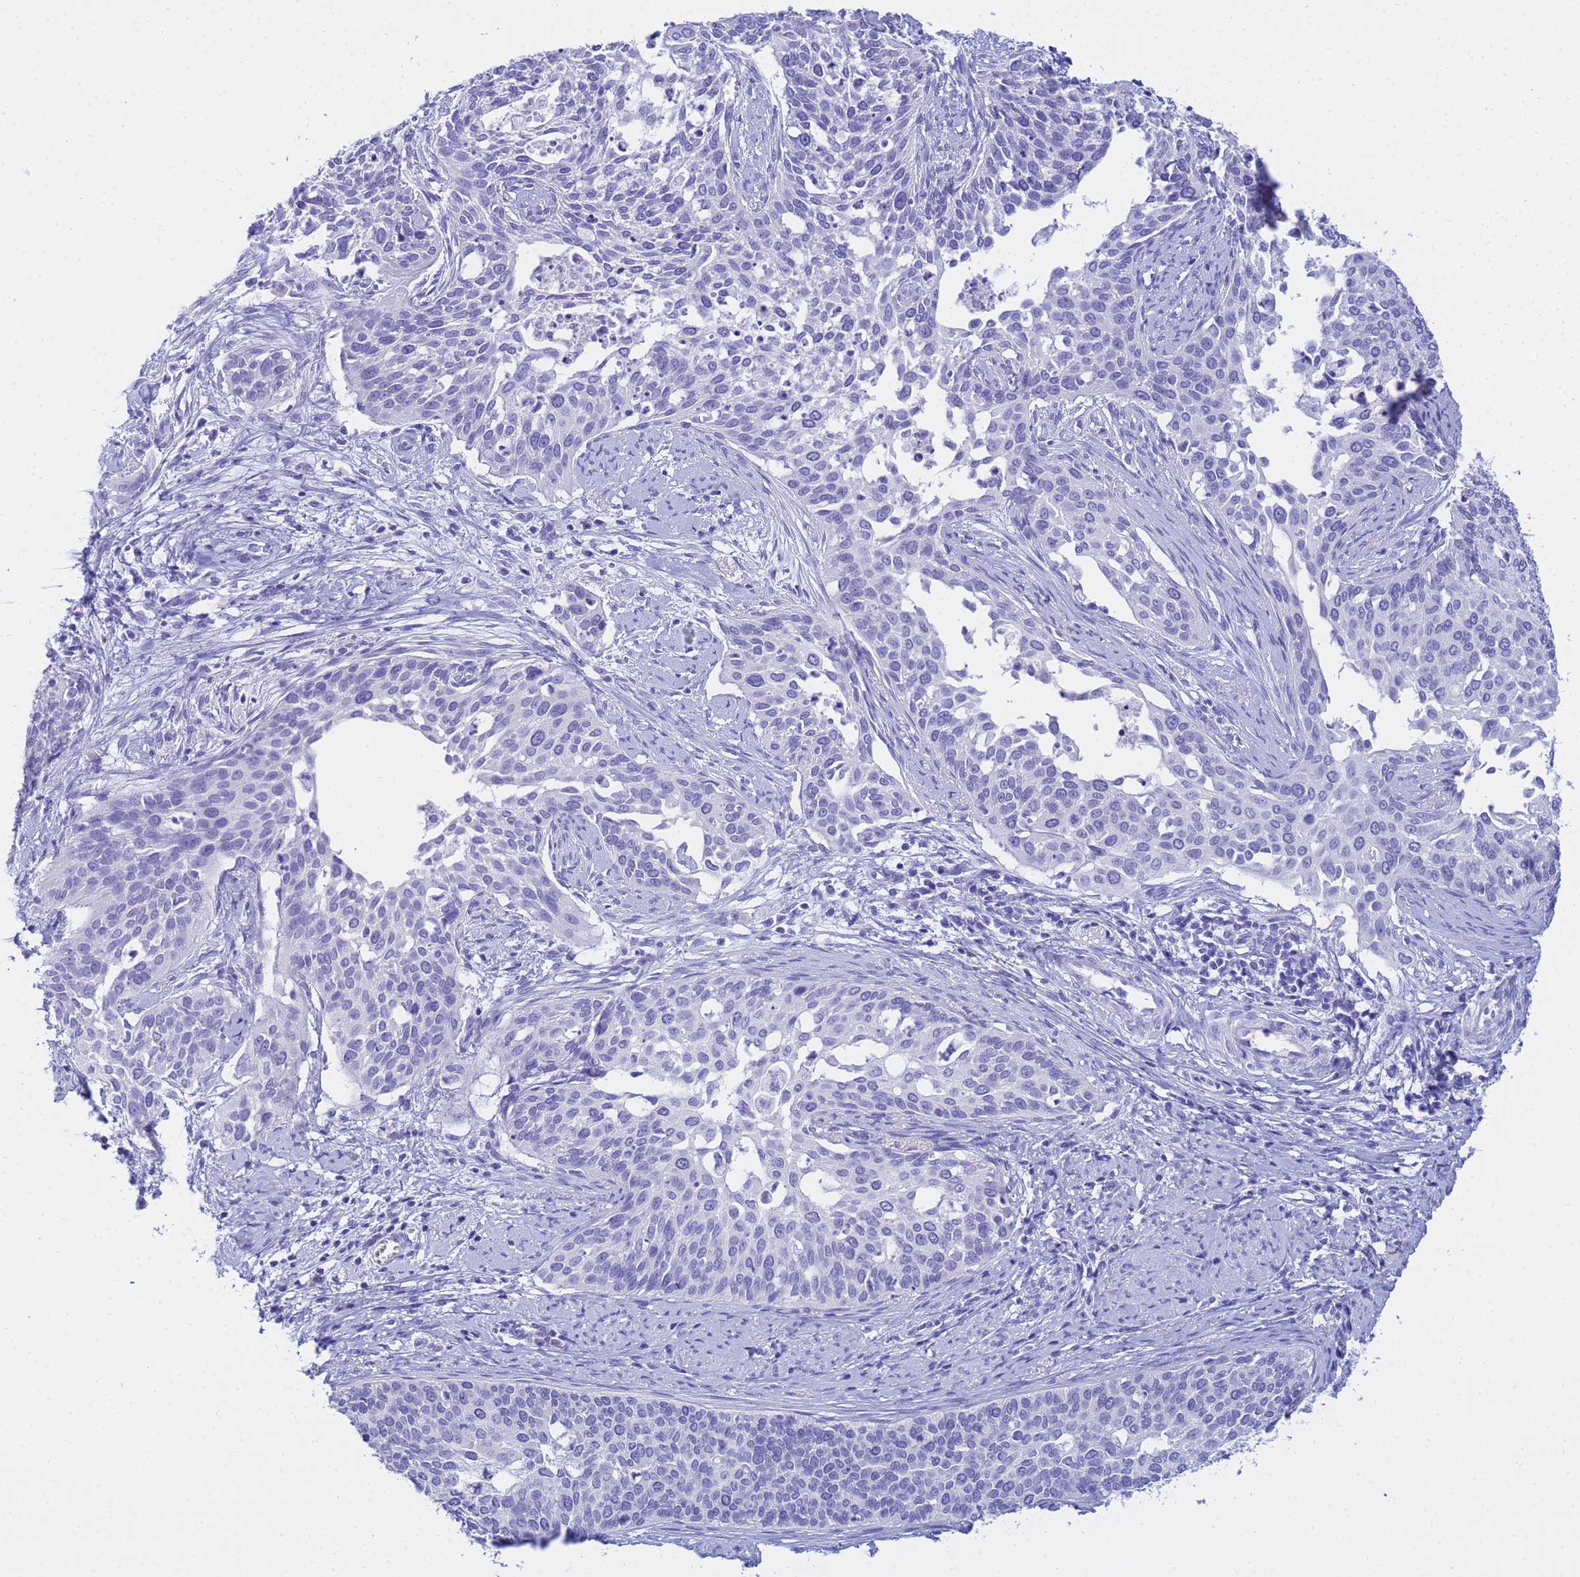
{"staining": {"intensity": "negative", "quantity": "none", "location": "none"}, "tissue": "cervical cancer", "cell_type": "Tumor cells", "image_type": "cancer", "snomed": [{"axis": "morphology", "description": "Squamous cell carcinoma, NOS"}, {"axis": "topography", "description": "Cervix"}], "caption": "High magnification brightfield microscopy of cervical squamous cell carcinoma stained with DAB (brown) and counterstained with hematoxylin (blue): tumor cells show no significant positivity. (DAB (3,3'-diaminobenzidine) immunohistochemistry (IHC) with hematoxylin counter stain).", "gene": "AQP12A", "patient": {"sex": "female", "age": 44}}